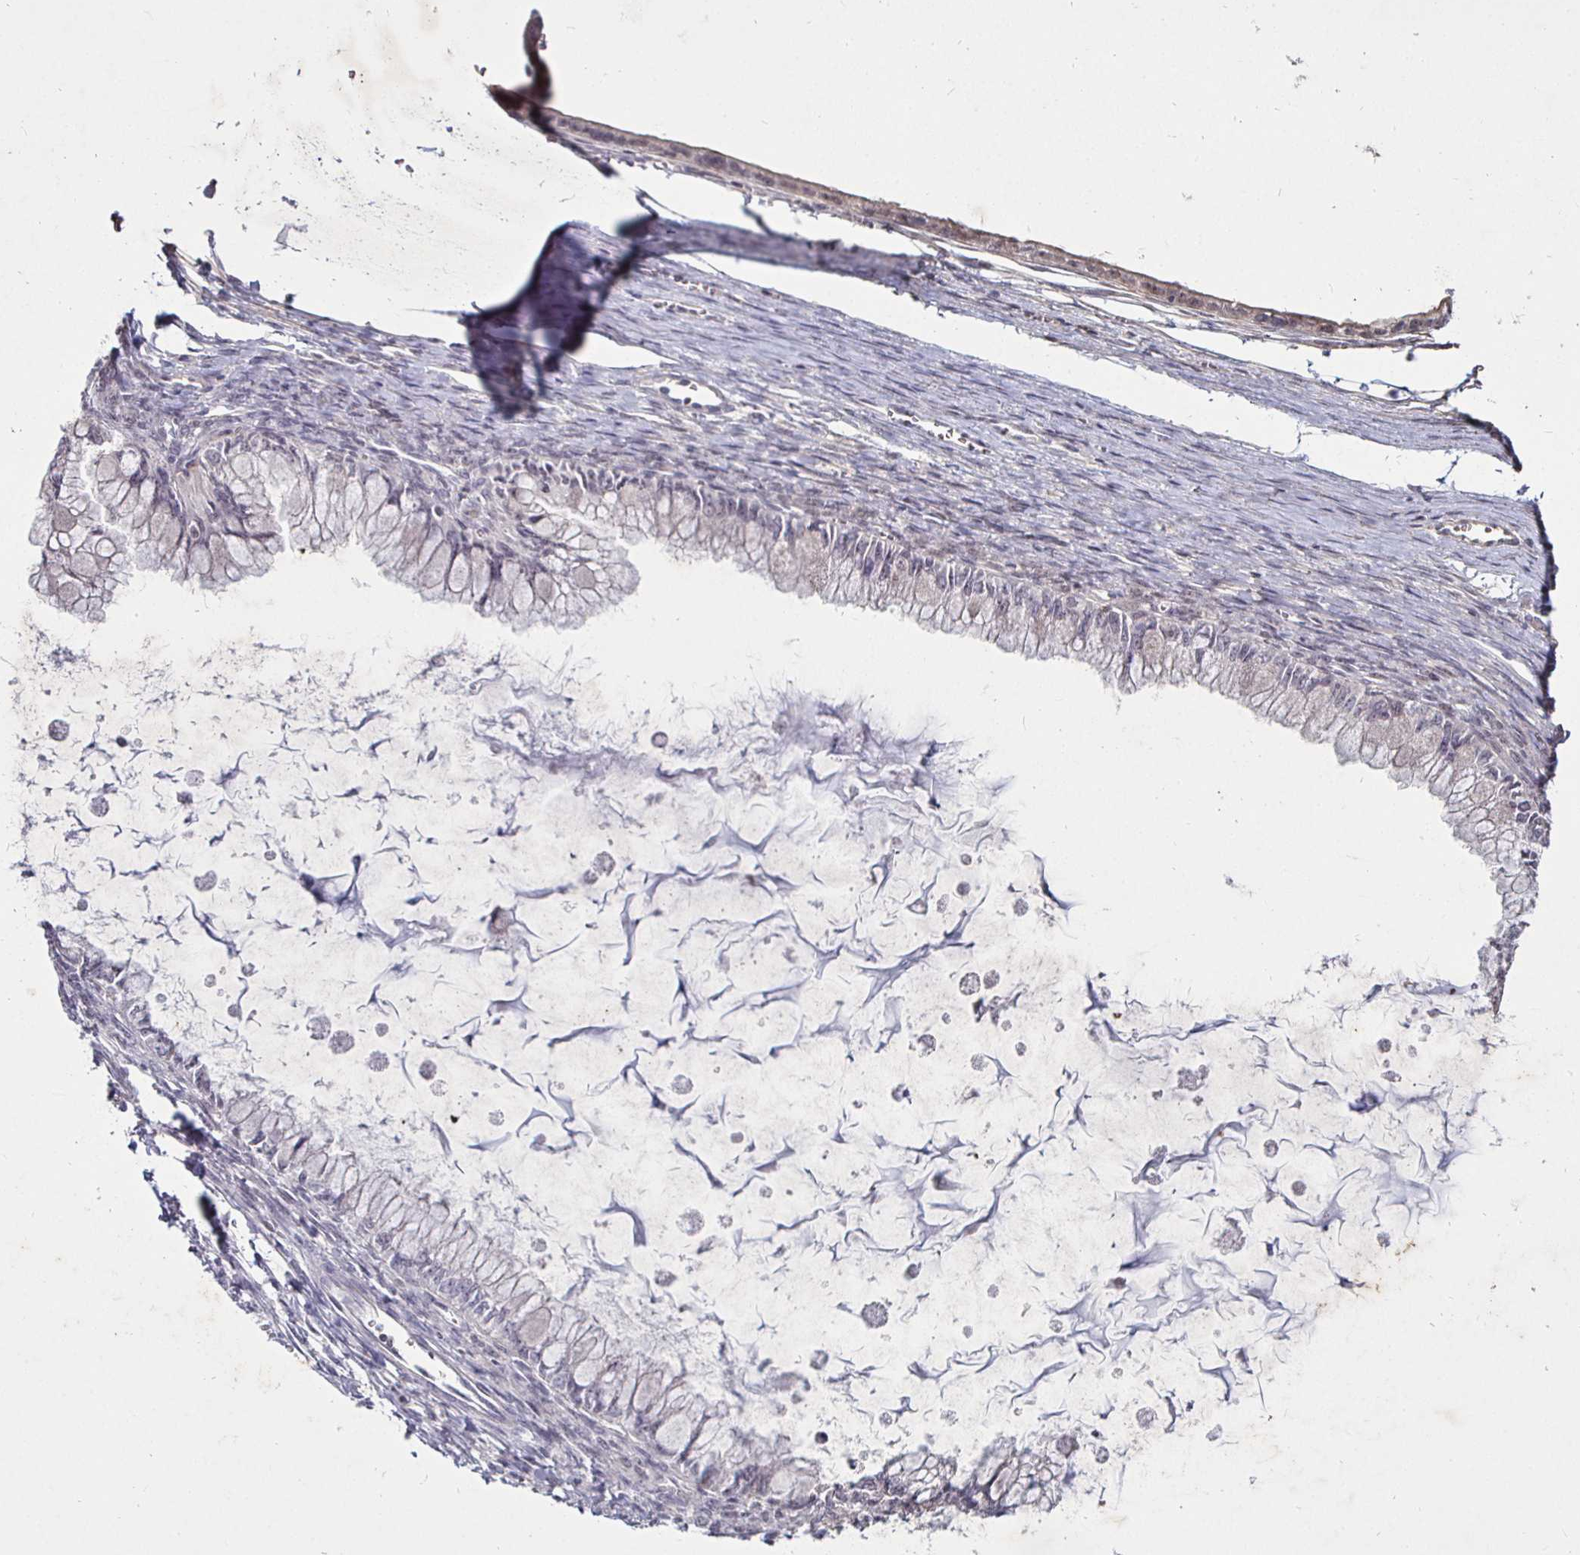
{"staining": {"intensity": "negative", "quantity": "none", "location": "none"}, "tissue": "ovarian cancer", "cell_type": "Tumor cells", "image_type": "cancer", "snomed": [{"axis": "morphology", "description": "Cystadenocarcinoma, mucinous, NOS"}, {"axis": "topography", "description": "Ovary"}], "caption": "Ovarian cancer (mucinous cystadenocarcinoma) stained for a protein using IHC reveals no staining tumor cells.", "gene": "MLH1", "patient": {"sex": "female", "age": 34}}